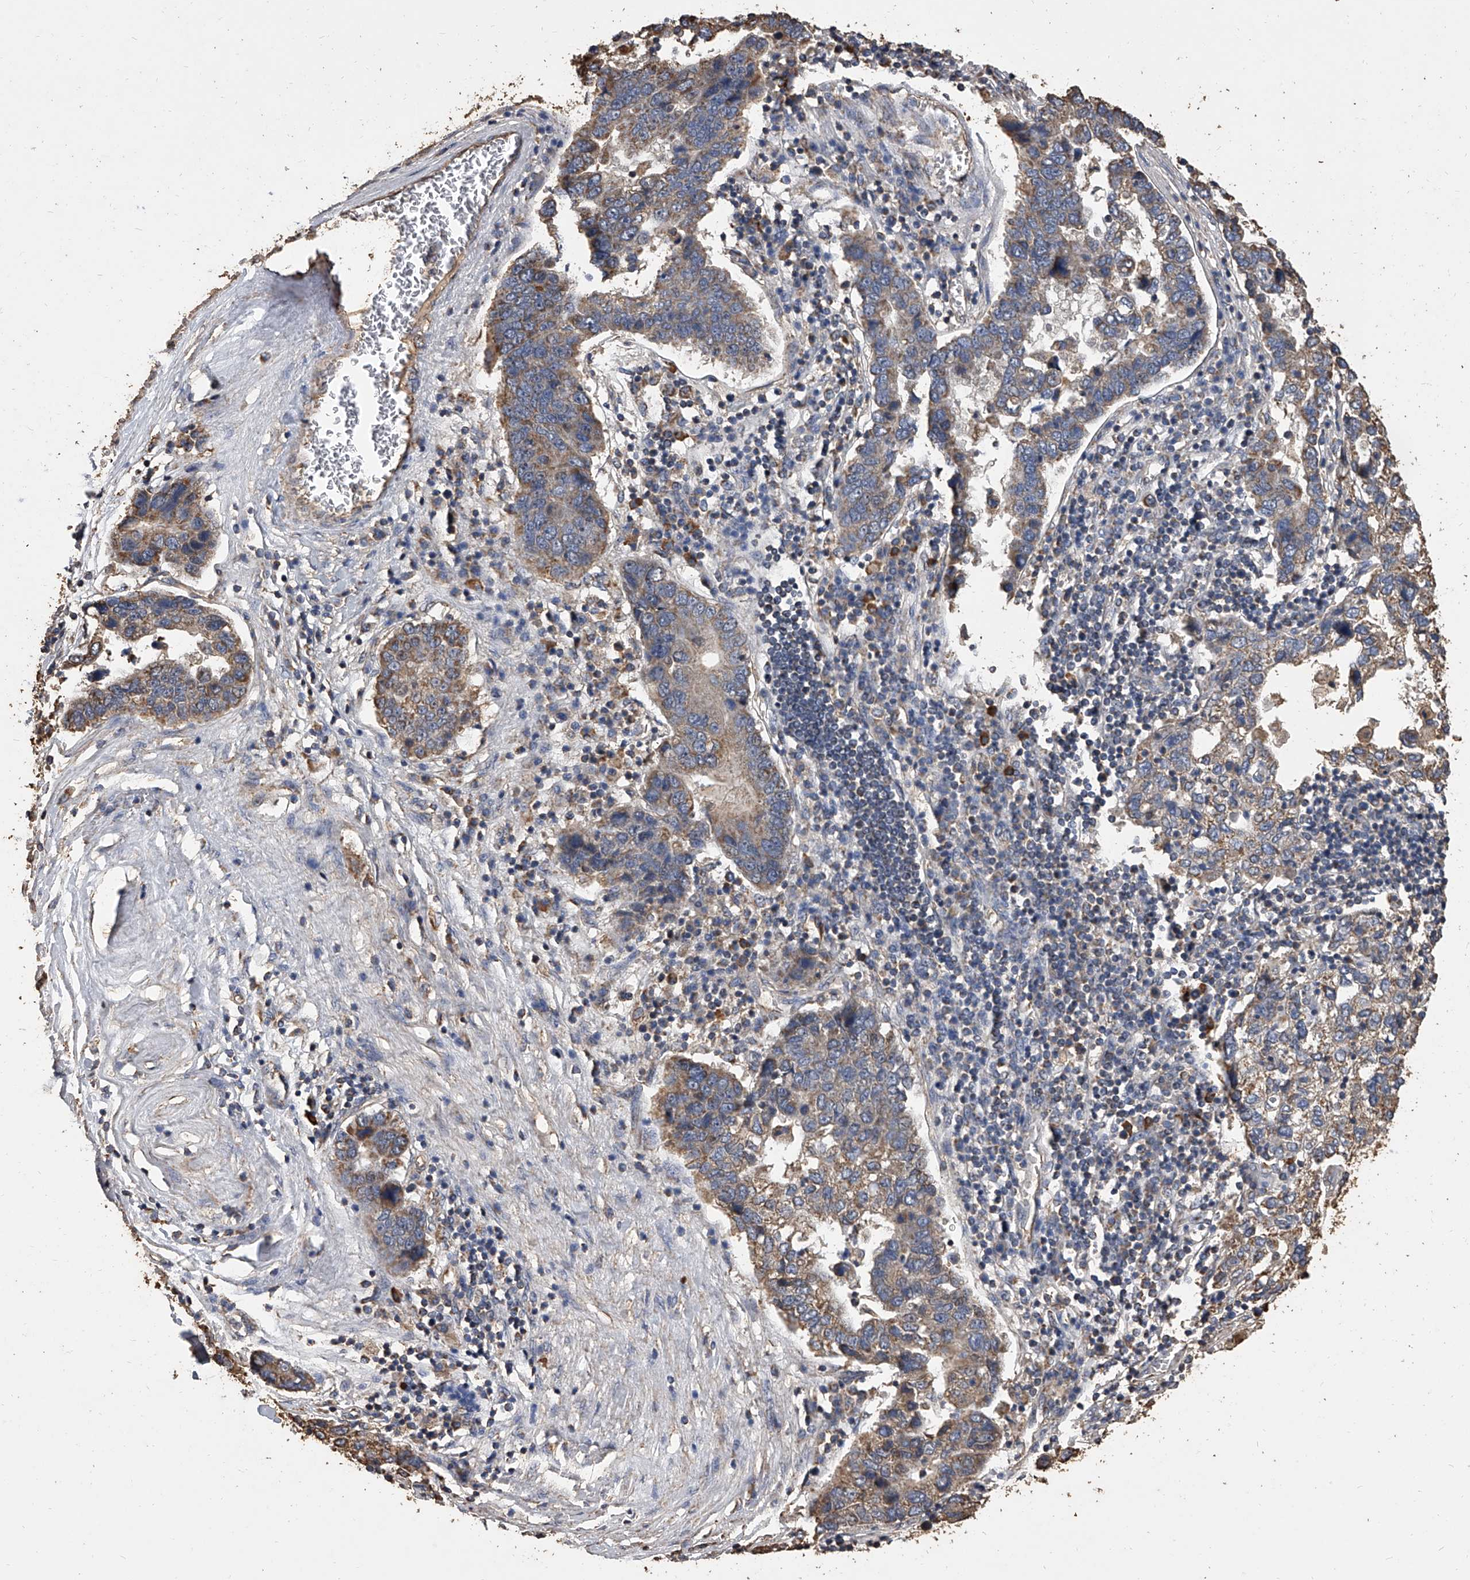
{"staining": {"intensity": "moderate", "quantity": ">75%", "location": "cytoplasmic/membranous"}, "tissue": "pancreatic cancer", "cell_type": "Tumor cells", "image_type": "cancer", "snomed": [{"axis": "morphology", "description": "Adenocarcinoma, NOS"}, {"axis": "topography", "description": "Pancreas"}], "caption": "This micrograph shows pancreatic cancer stained with immunohistochemistry to label a protein in brown. The cytoplasmic/membranous of tumor cells show moderate positivity for the protein. Nuclei are counter-stained blue.", "gene": "MRPL28", "patient": {"sex": "female", "age": 61}}